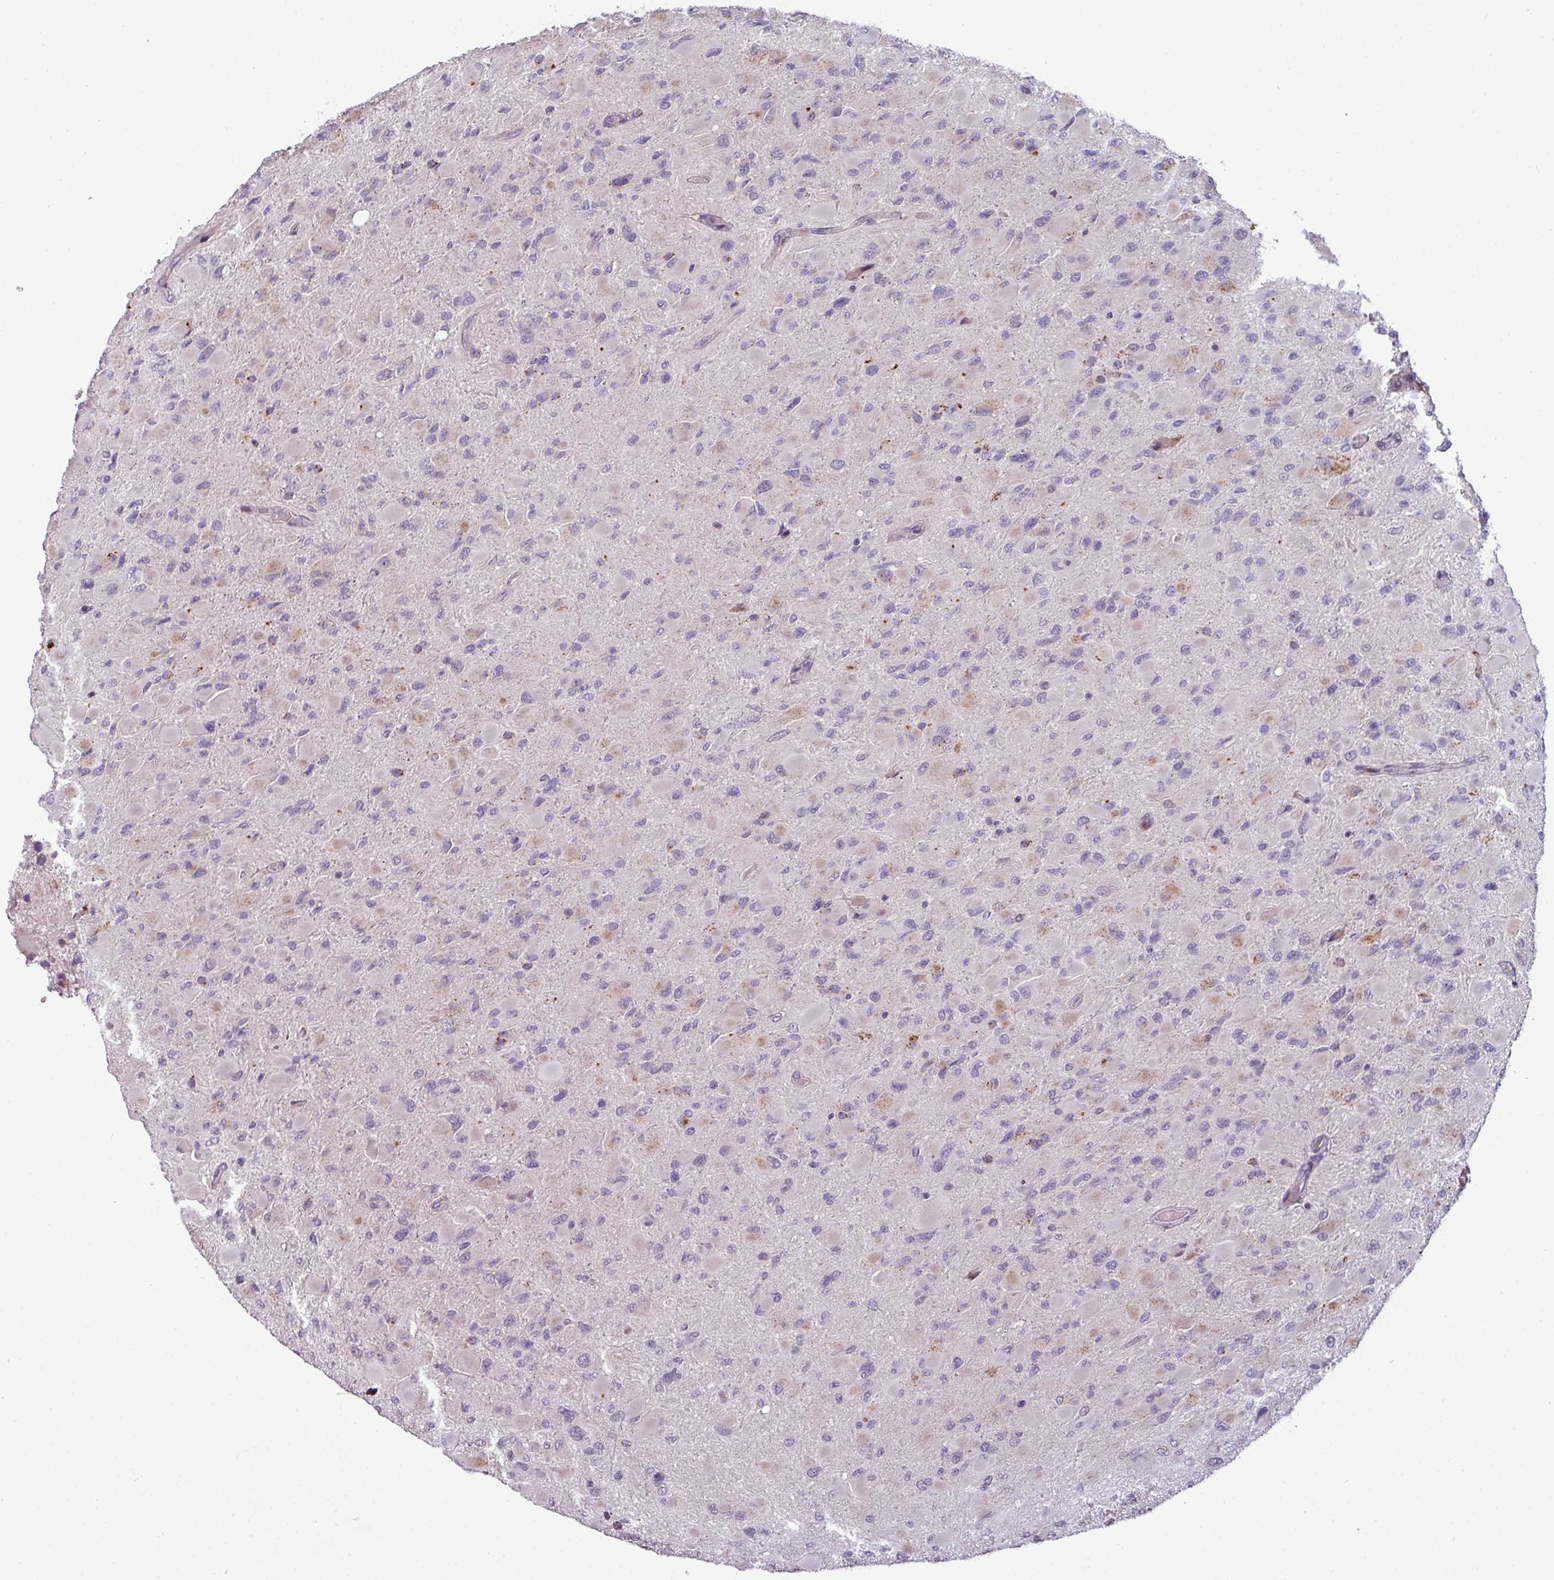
{"staining": {"intensity": "weak", "quantity": "<25%", "location": "cytoplasmic/membranous"}, "tissue": "glioma", "cell_type": "Tumor cells", "image_type": "cancer", "snomed": [{"axis": "morphology", "description": "Glioma, malignant, High grade"}, {"axis": "topography", "description": "Cerebral cortex"}], "caption": "This micrograph is of malignant glioma (high-grade) stained with immunohistochemistry to label a protein in brown with the nuclei are counter-stained blue. There is no staining in tumor cells.", "gene": "TMEFF1", "patient": {"sex": "female", "age": 36}}